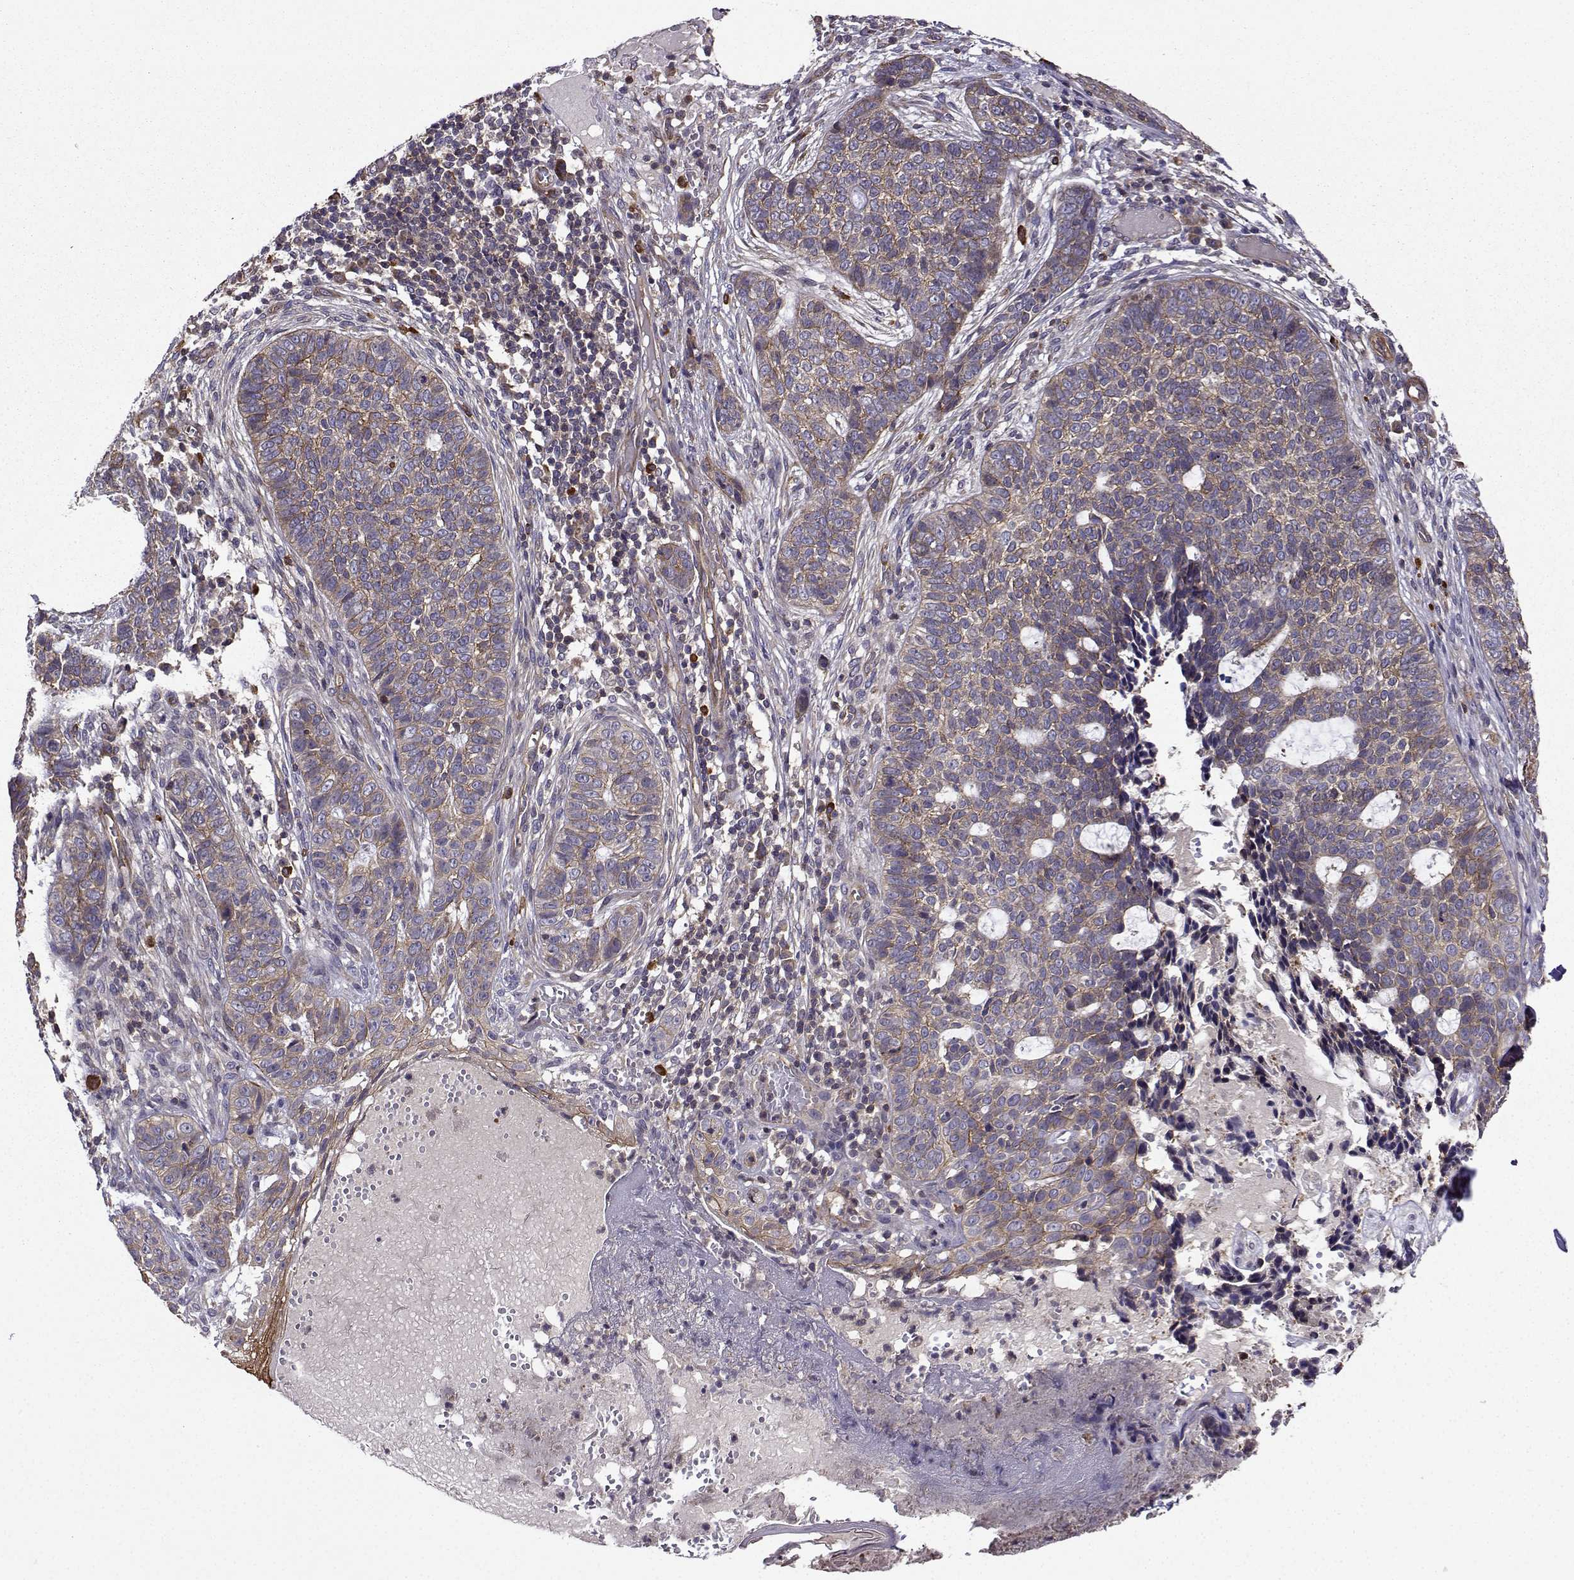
{"staining": {"intensity": "moderate", "quantity": "<25%", "location": "cytoplasmic/membranous"}, "tissue": "skin cancer", "cell_type": "Tumor cells", "image_type": "cancer", "snomed": [{"axis": "morphology", "description": "Basal cell carcinoma"}, {"axis": "topography", "description": "Skin"}], "caption": "The image displays immunohistochemical staining of skin basal cell carcinoma. There is moderate cytoplasmic/membranous expression is appreciated in about <25% of tumor cells.", "gene": "ITGB8", "patient": {"sex": "female", "age": 69}}